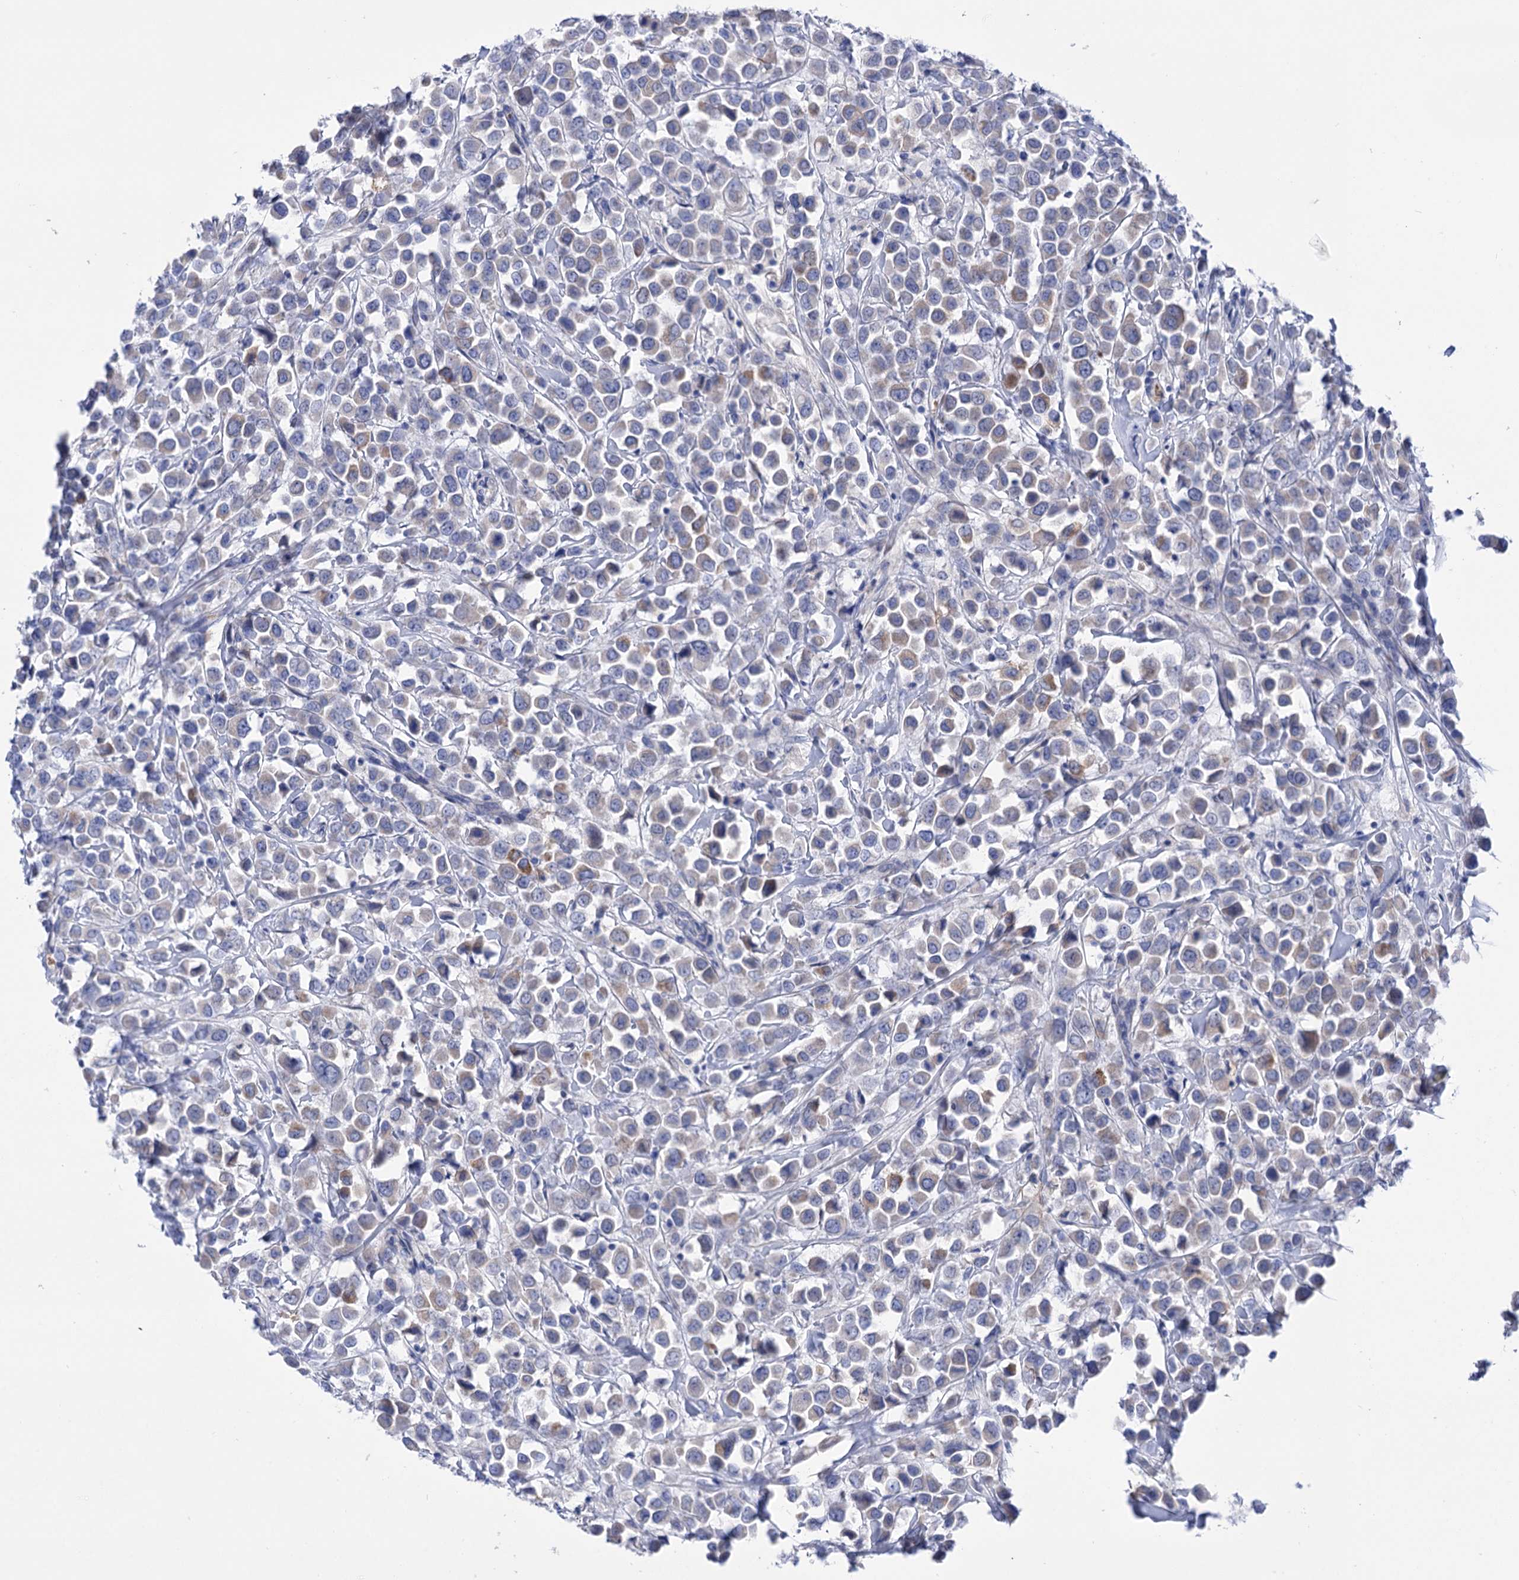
{"staining": {"intensity": "moderate", "quantity": "<25%", "location": "cytoplasmic/membranous"}, "tissue": "breast cancer", "cell_type": "Tumor cells", "image_type": "cancer", "snomed": [{"axis": "morphology", "description": "Duct carcinoma"}, {"axis": "topography", "description": "Breast"}], "caption": "Tumor cells exhibit moderate cytoplasmic/membranous positivity in about <25% of cells in breast cancer (infiltrating ductal carcinoma). The staining was performed using DAB (3,3'-diaminobenzidine), with brown indicating positive protein expression. Nuclei are stained blue with hematoxylin.", "gene": "YARS2", "patient": {"sex": "female", "age": 61}}